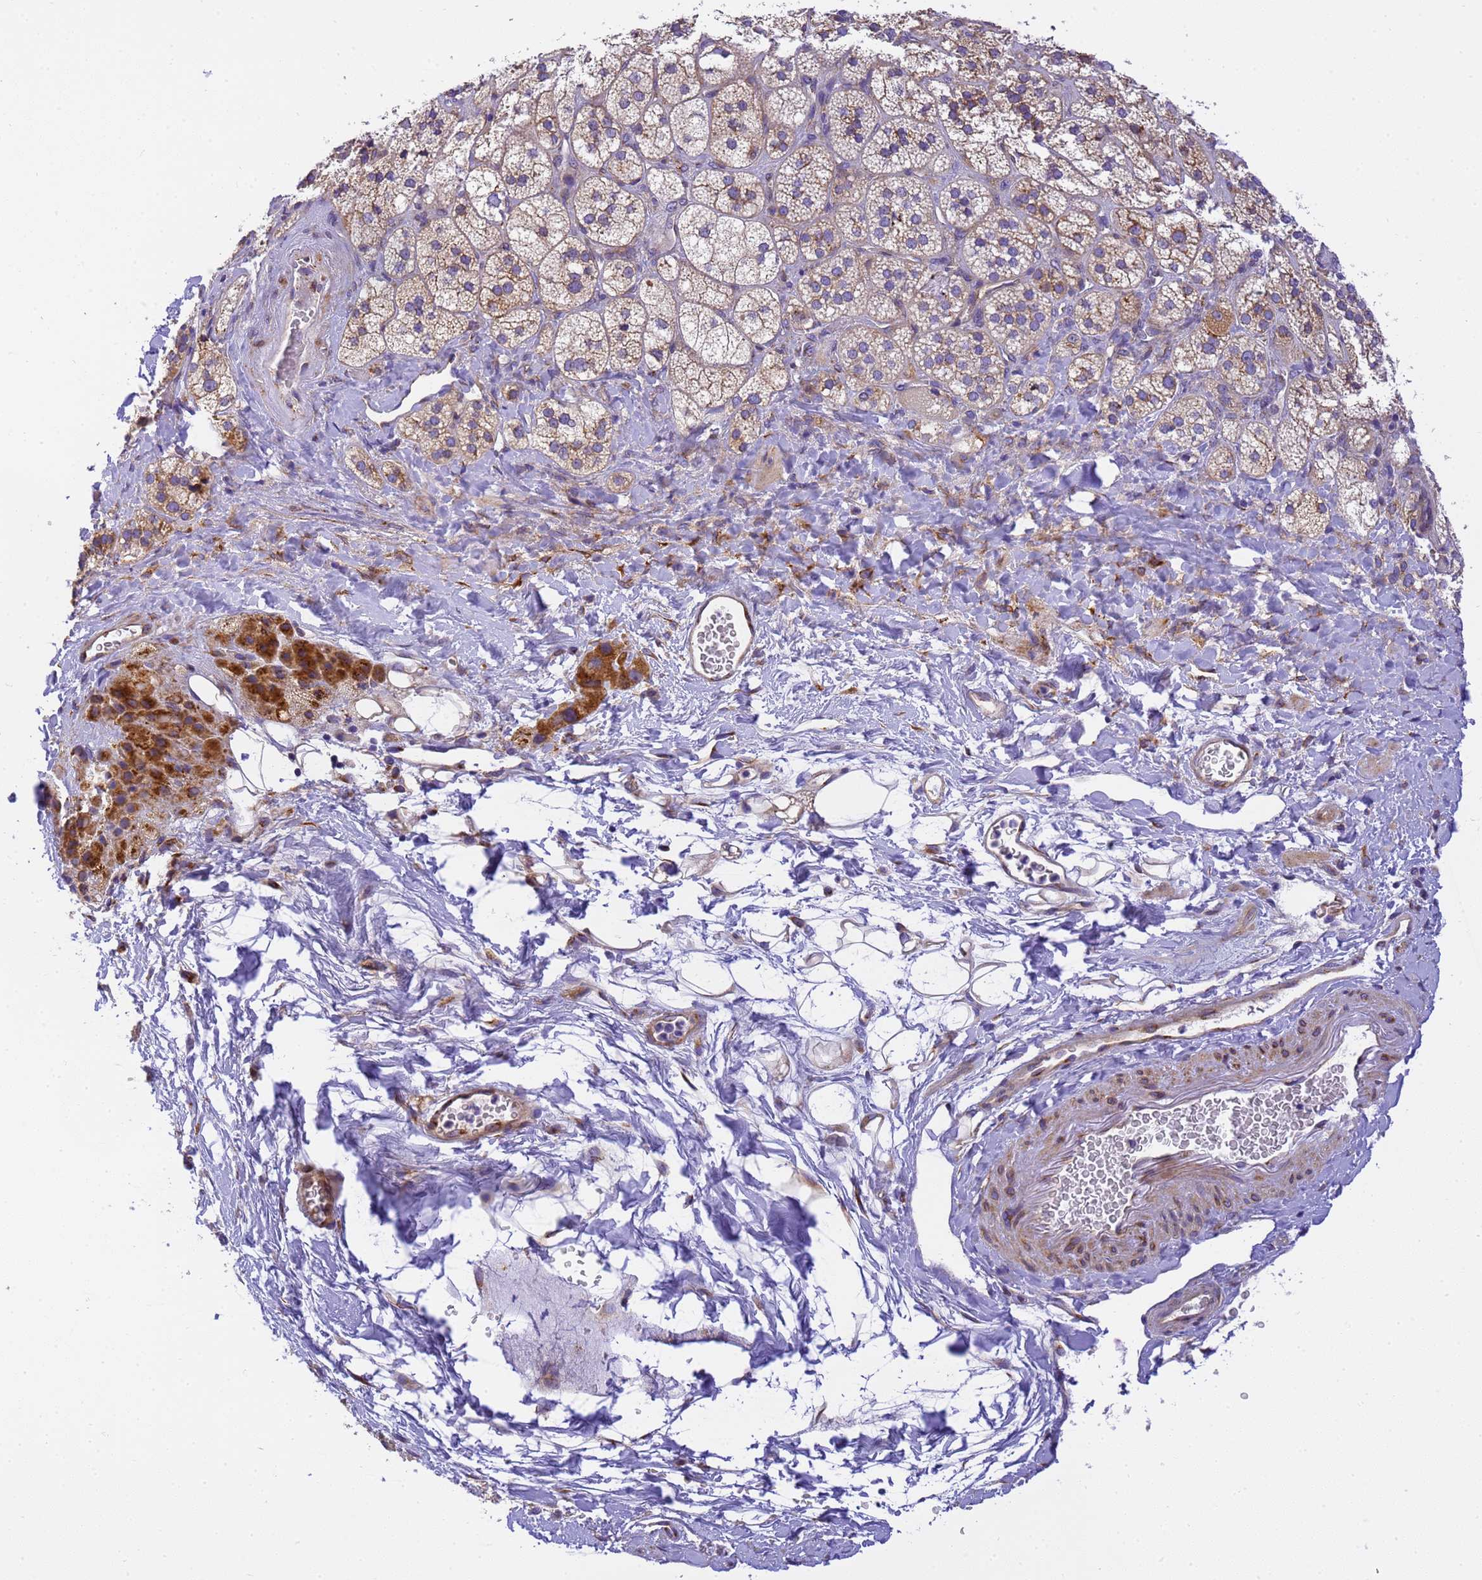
{"staining": {"intensity": "strong", "quantity": "25%-75%", "location": "cytoplasmic/membranous"}, "tissue": "adrenal gland", "cell_type": "Glandular cells", "image_type": "normal", "snomed": [{"axis": "morphology", "description": "Normal tissue, NOS"}, {"axis": "topography", "description": "Adrenal gland"}], "caption": "Strong cytoplasmic/membranous expression is present in approximately 25%-75% of glandular cells in unremarkable adrenal gland. (DAB (3,3'-diaminobenzidine) IHC with brightfield microscopy, high magnification).", "gene": "RHBDD3", "patient": {"sex": "male", "age": 61}}